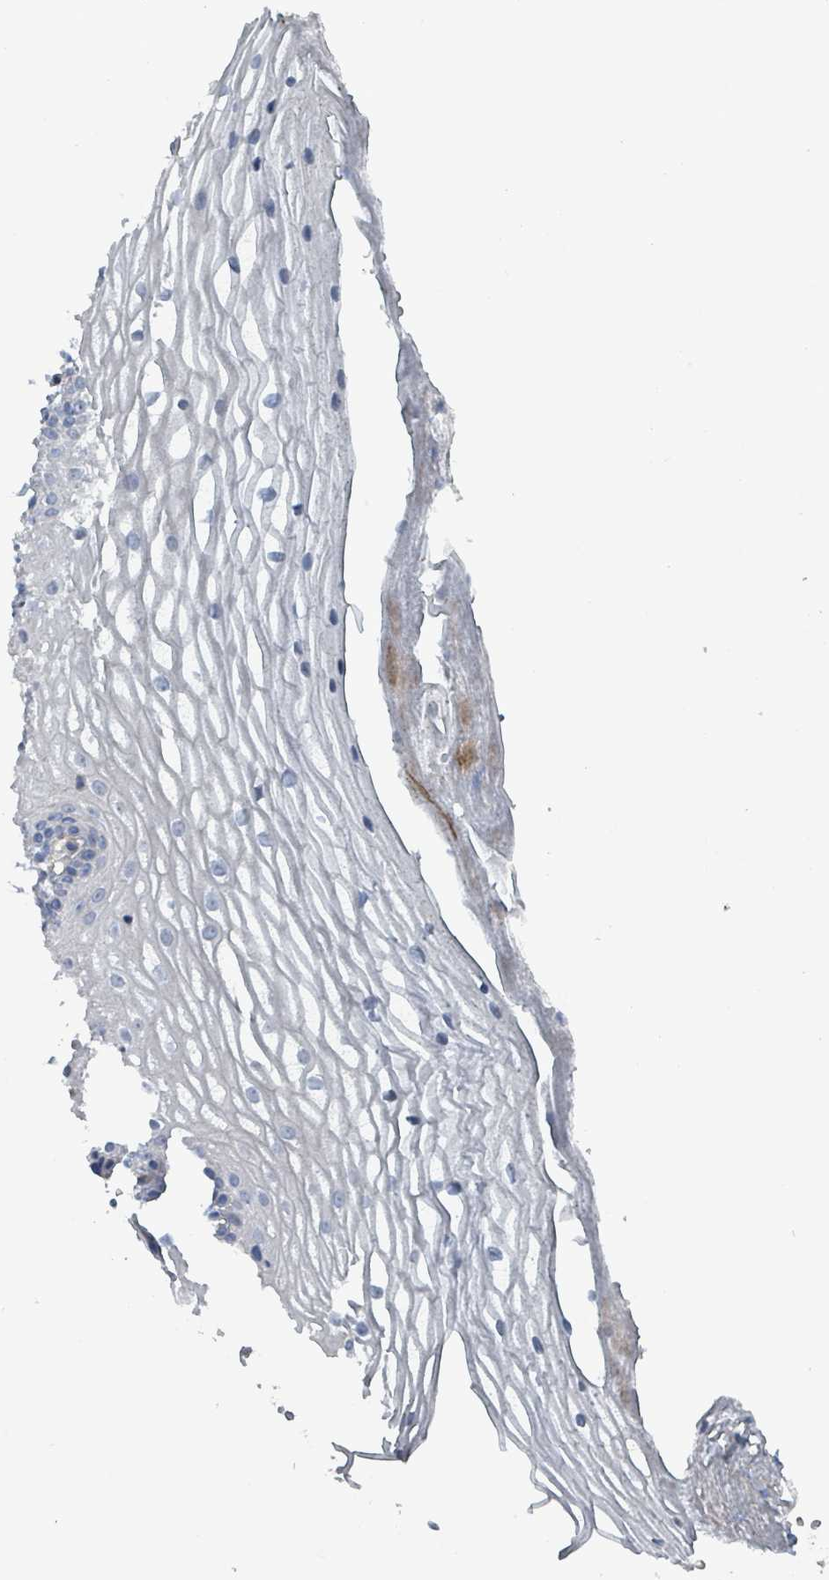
{"staining": {"intensity": "negative", "quantity": "none", "location": "none"}, "tissue": "vagina", "cell_type": "Squamous epithelial cells", "image_type": "normal", "snomed": [{"axis": "morphology", "description": "Normal tissue, NOS"}, {"axis": "topography", "description": "Vagina"}], "caption": "Squamous epithelial cells are negative for protein expression in unremarkable human vagina. (Brightfield microscopy of DAB (3,3'-diaminobenzidine) IHC at high magnification).", "gene": "TAAR5", "patient": {"sex": "female", "age": 56}}